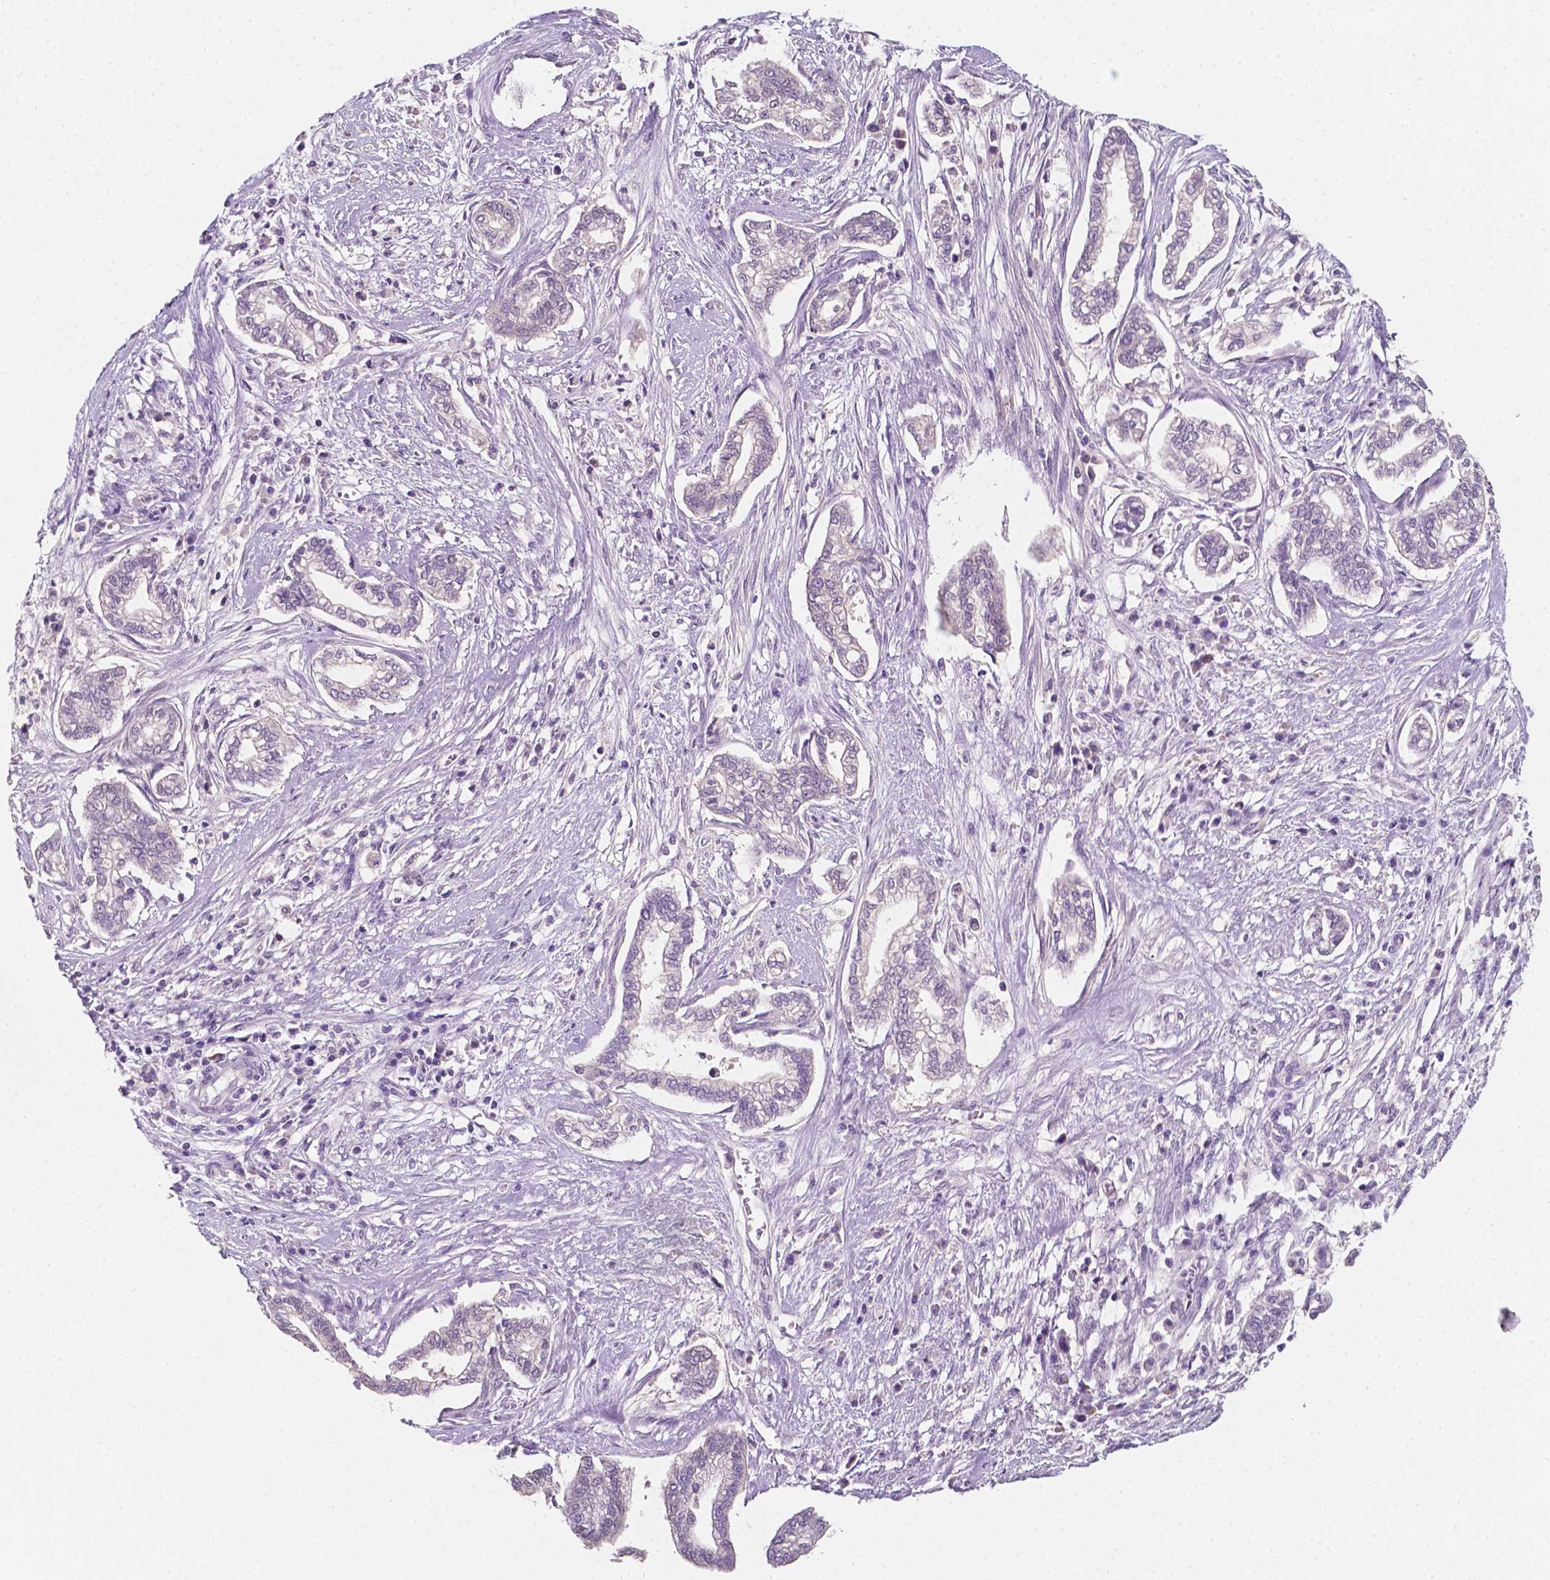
{"staining": {"intensity": "negative", "quantity": "none", "location": "none"}, "tissue": "cervical cancer", "cell_type": "Tumor cells", "image_type": "cancer", "snomed": [{"axis": "morphology", "description": "Adenocarcinoma, NOS"}, {"axis": "topography", "description": "Cervix"}], "caption": "Adenocarcinoma (cervical) was stained to show a protein in brown. There is no significant expression in tumor cells.", "gene": "EGFR", "patient": {"sex": "female", "age": 62}}